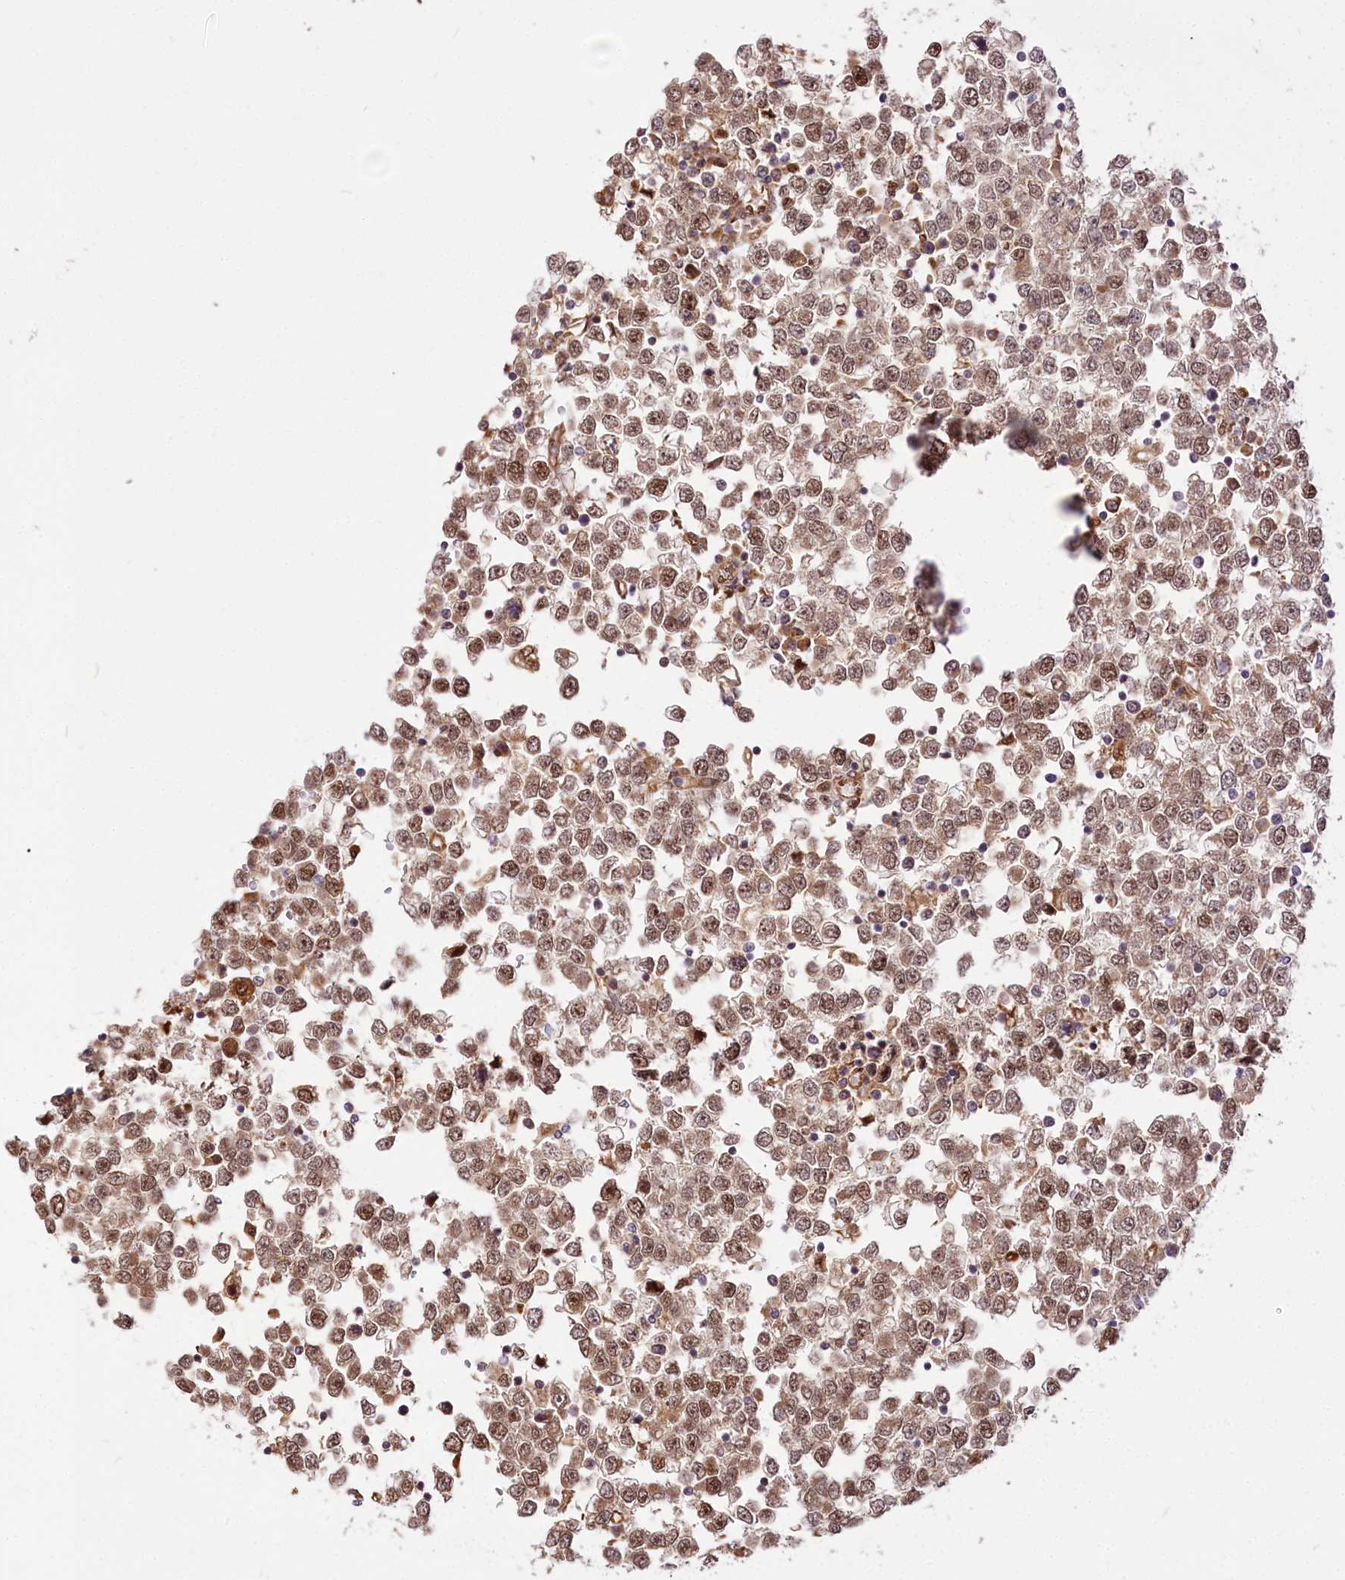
{"staining": {"intensity": "moderate", "quantity": ">75%", "location": "nuclear"}, "tissue": "testis cancer", "cell_type": "Tumor cells", "image_type": "cancer", "snomed": [{"axis": "morphology", "description": "Seminoma, NOS"}, {"axis": "topography", "description": "Testis"}], "caption": "Tumor cells reveal medium levels of moderate nuclear staining in about >75% of cells in testis seminoma. Ihc stains the protein of interest in brown and the nuclei are stained blue.", "gene": "GNL3L", "patient": {"sex": "male", "age": 65}}